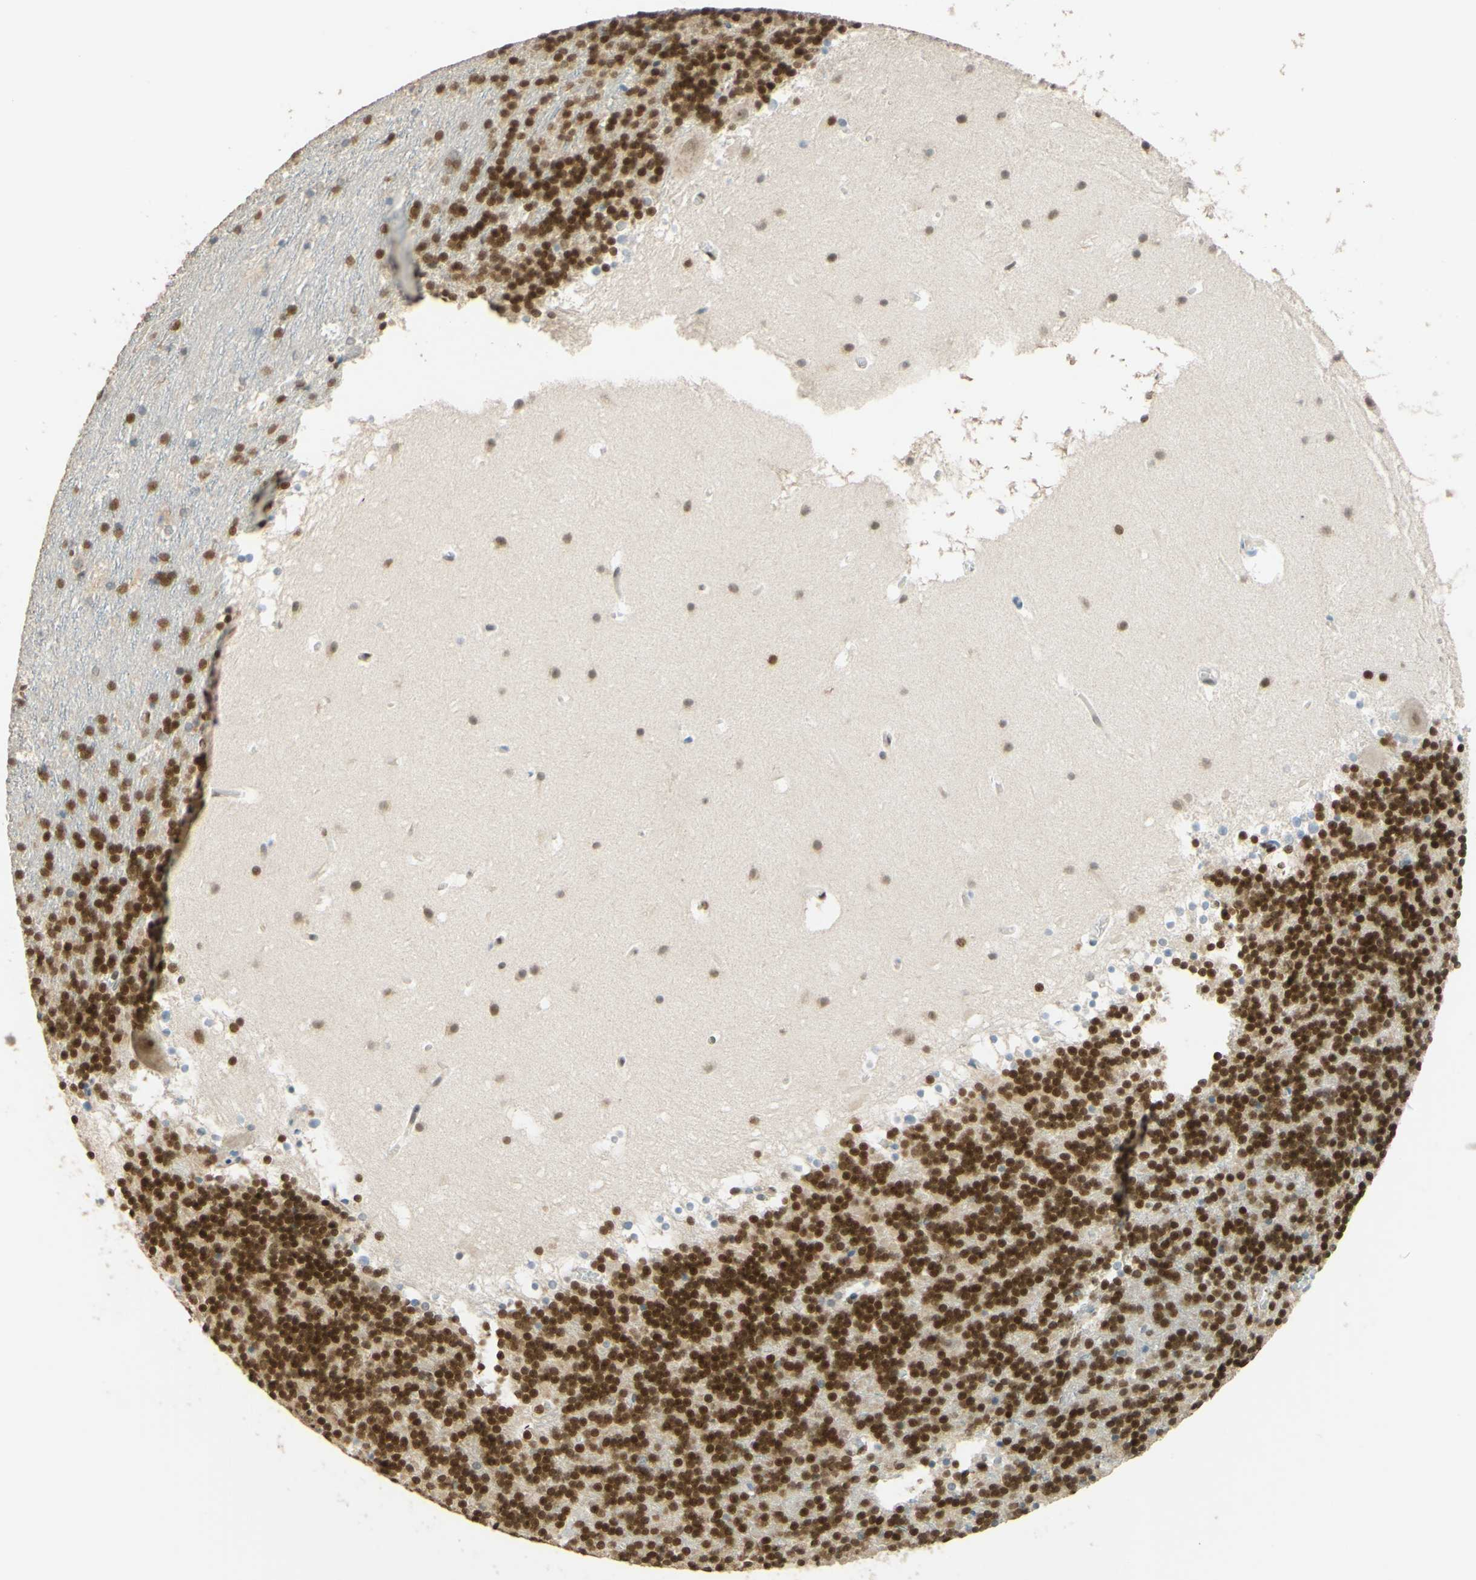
{"staining": {"intensity": "strong", "quantity": ">75%", "location": "nuclear"}, "tissue": "cerebellum", "cell_type": "Cells in granular layer", "image_type": "normal", "snomed": [{"axis": "morphology", "description": "Normal tissue, NOS"}, {"axis": "topography", "description": "Cerebellum"}], "caption": "This photomicrograph displays unremarkable cerebellum stained with immunohistochemistry to label a protein in brown. The nuclear of cells in granular layer show strong positivity for the protein. Nuclei are counter-stained blue.", "gene": "POLB", "patient": {"sex": "male", "age": 45}}